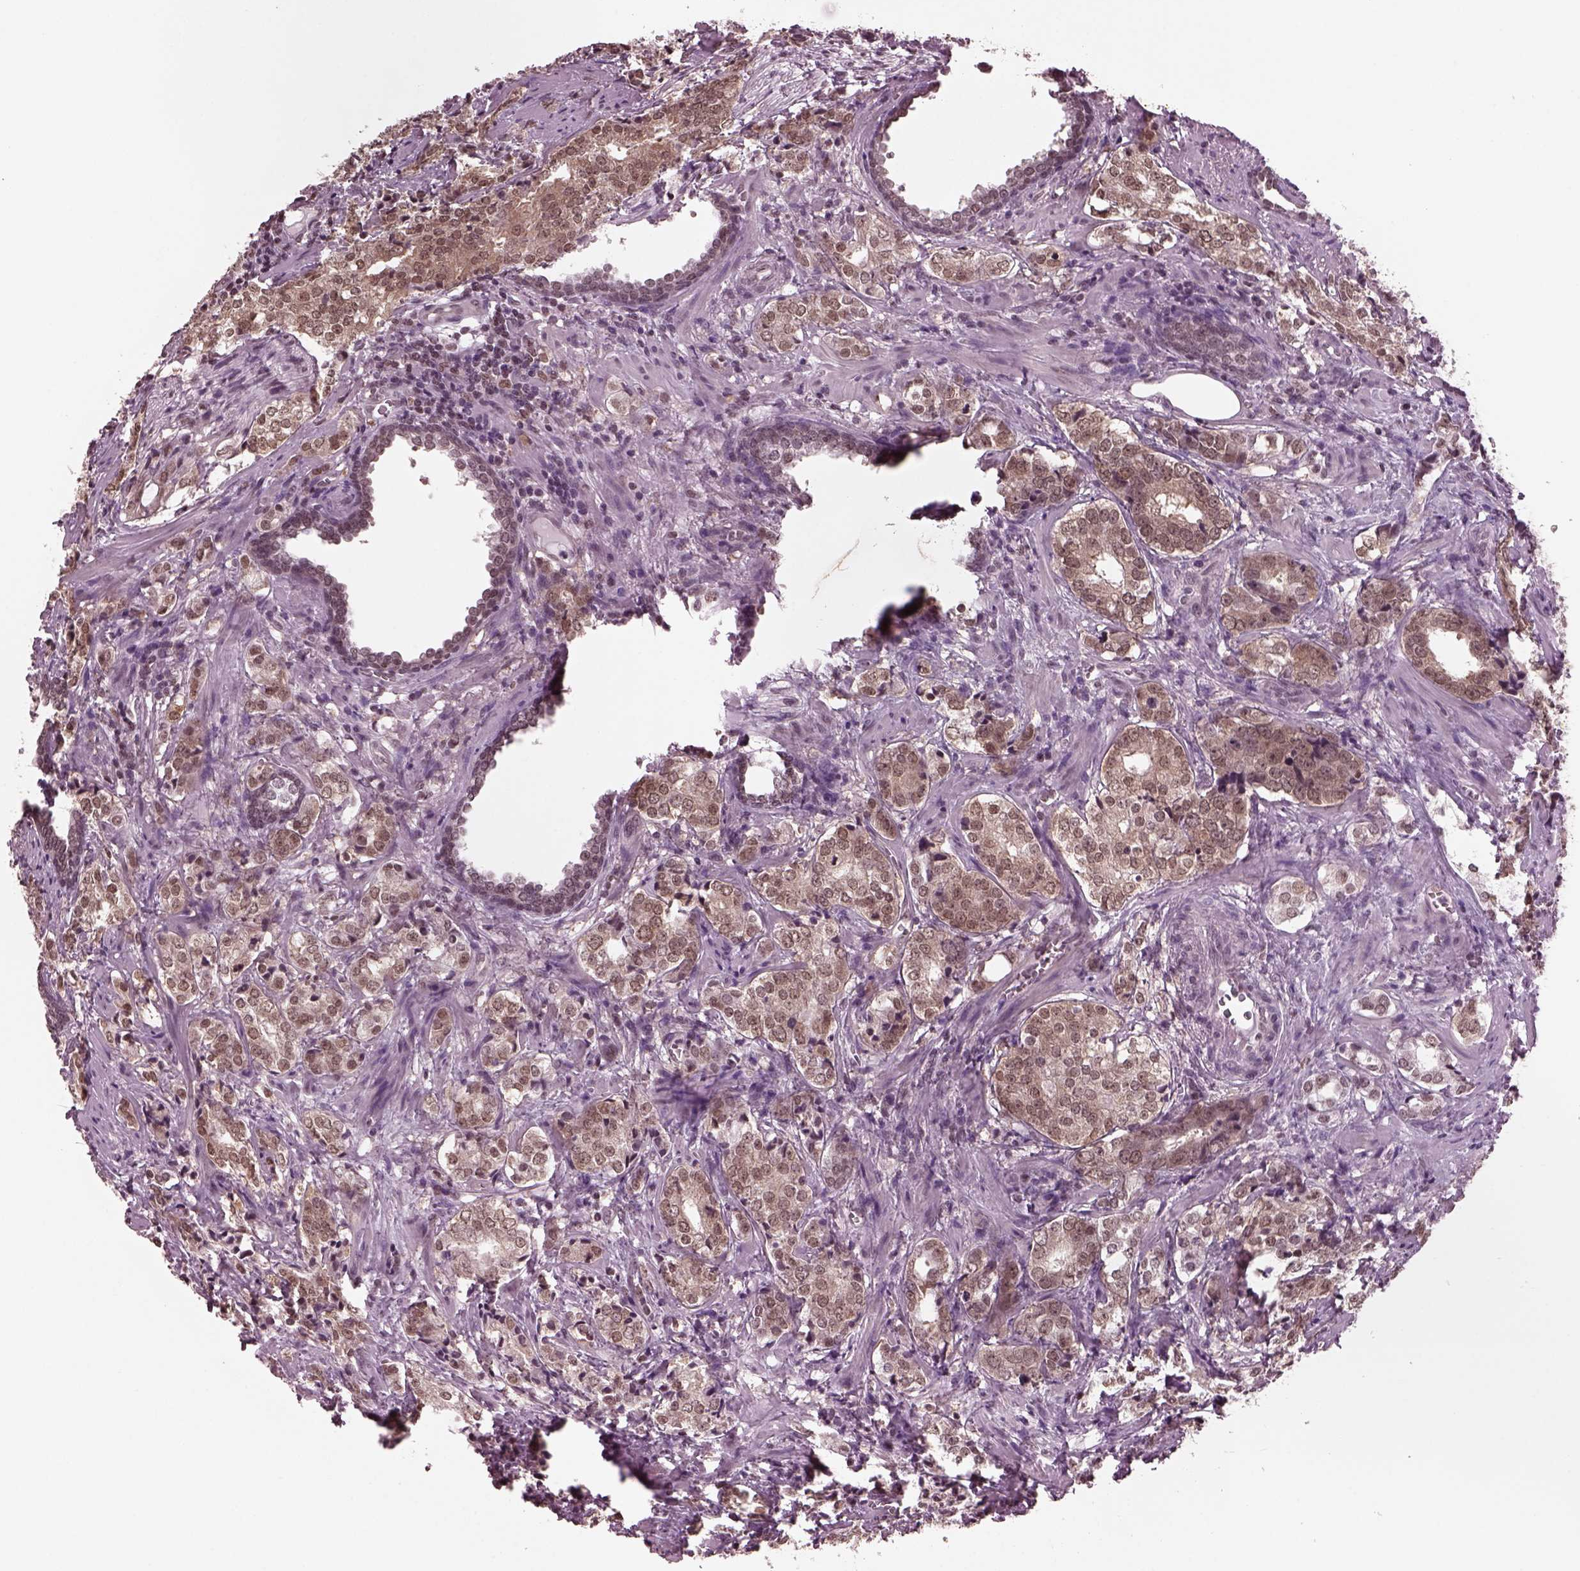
{"staining": {"intensity": "weak", "quantity": ">75%", "location": "cytoplasmic/membranous,nuclear"}, "tissue": "prostate cancer", "cell_type": "Tumor cells", "image_type": "cancer", "snomed": [{"axis": "morphology", "description": "Adenocarcinoma, NOS"}, {"axis": "topography", "description": "Prostate and seminal vesicle, NOS"}], "caption": "Weak cytoplasmic/membranous and nuclear protein positivity is present in approximately >75% of tumor cells in prostate cancer (adenocarcinoma).", "gene": "RUVBL2", "patient": {"sex": "male", "age": 63}}